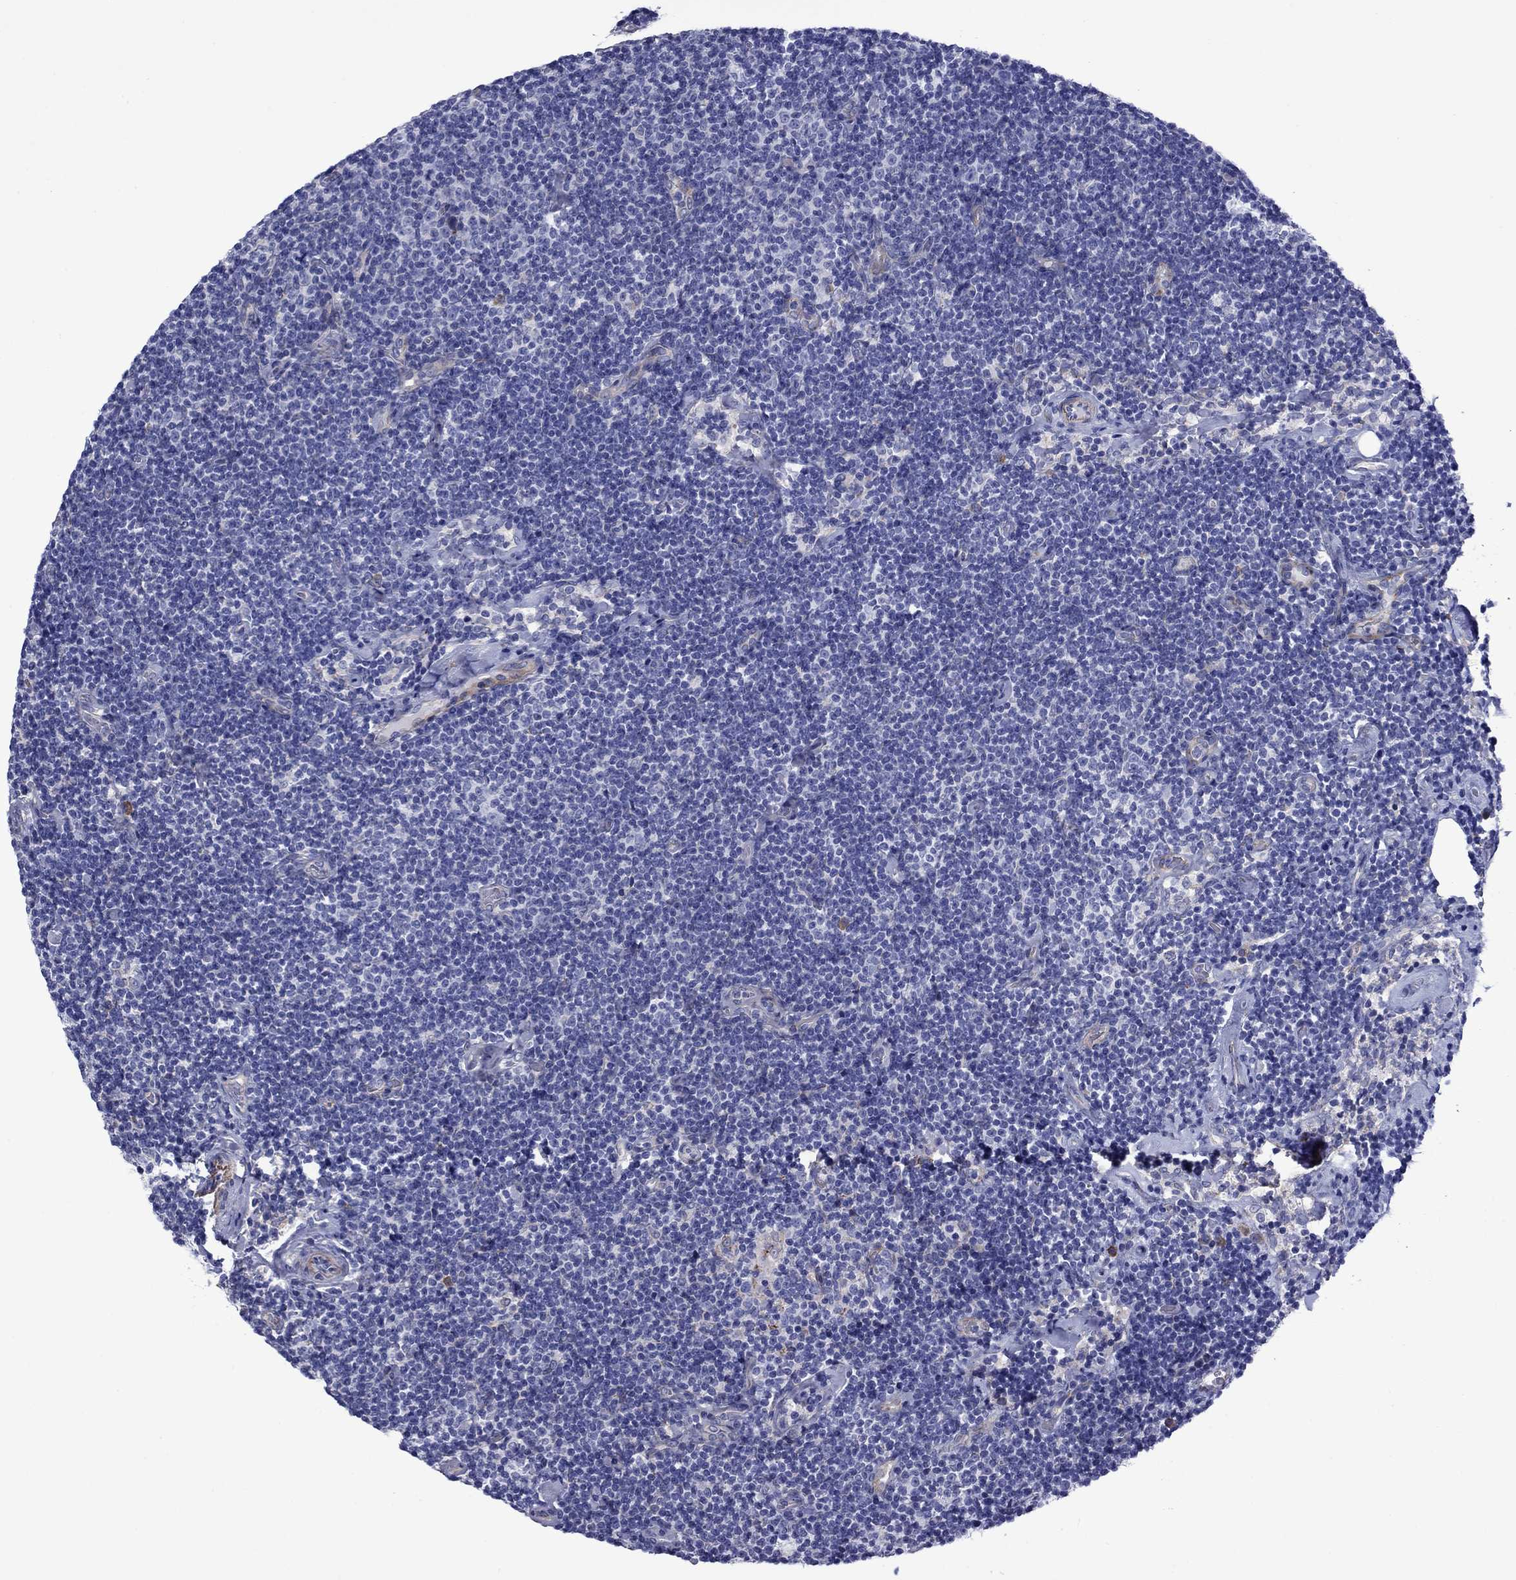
{"staining": {"intensity": "negative", "quantity": "none", "location": "none"}, "tissue": "lymphoma", "cell_type": "Tumor cells", "image_type": "cancer", "snomed": [{"axis": "morphology", "description": "Malignant lymphoma, non-Hodgkin's type, Low grade"}, {"axis": "topography", "description": "Lymph node"}], "caption": "Tumor cells are negative for protein expression in human malignant lymphoma, non-Hodgkin's type (low-grade).", "gene": "HSPG2", "patient": {"sex": "male", "age": 81}}